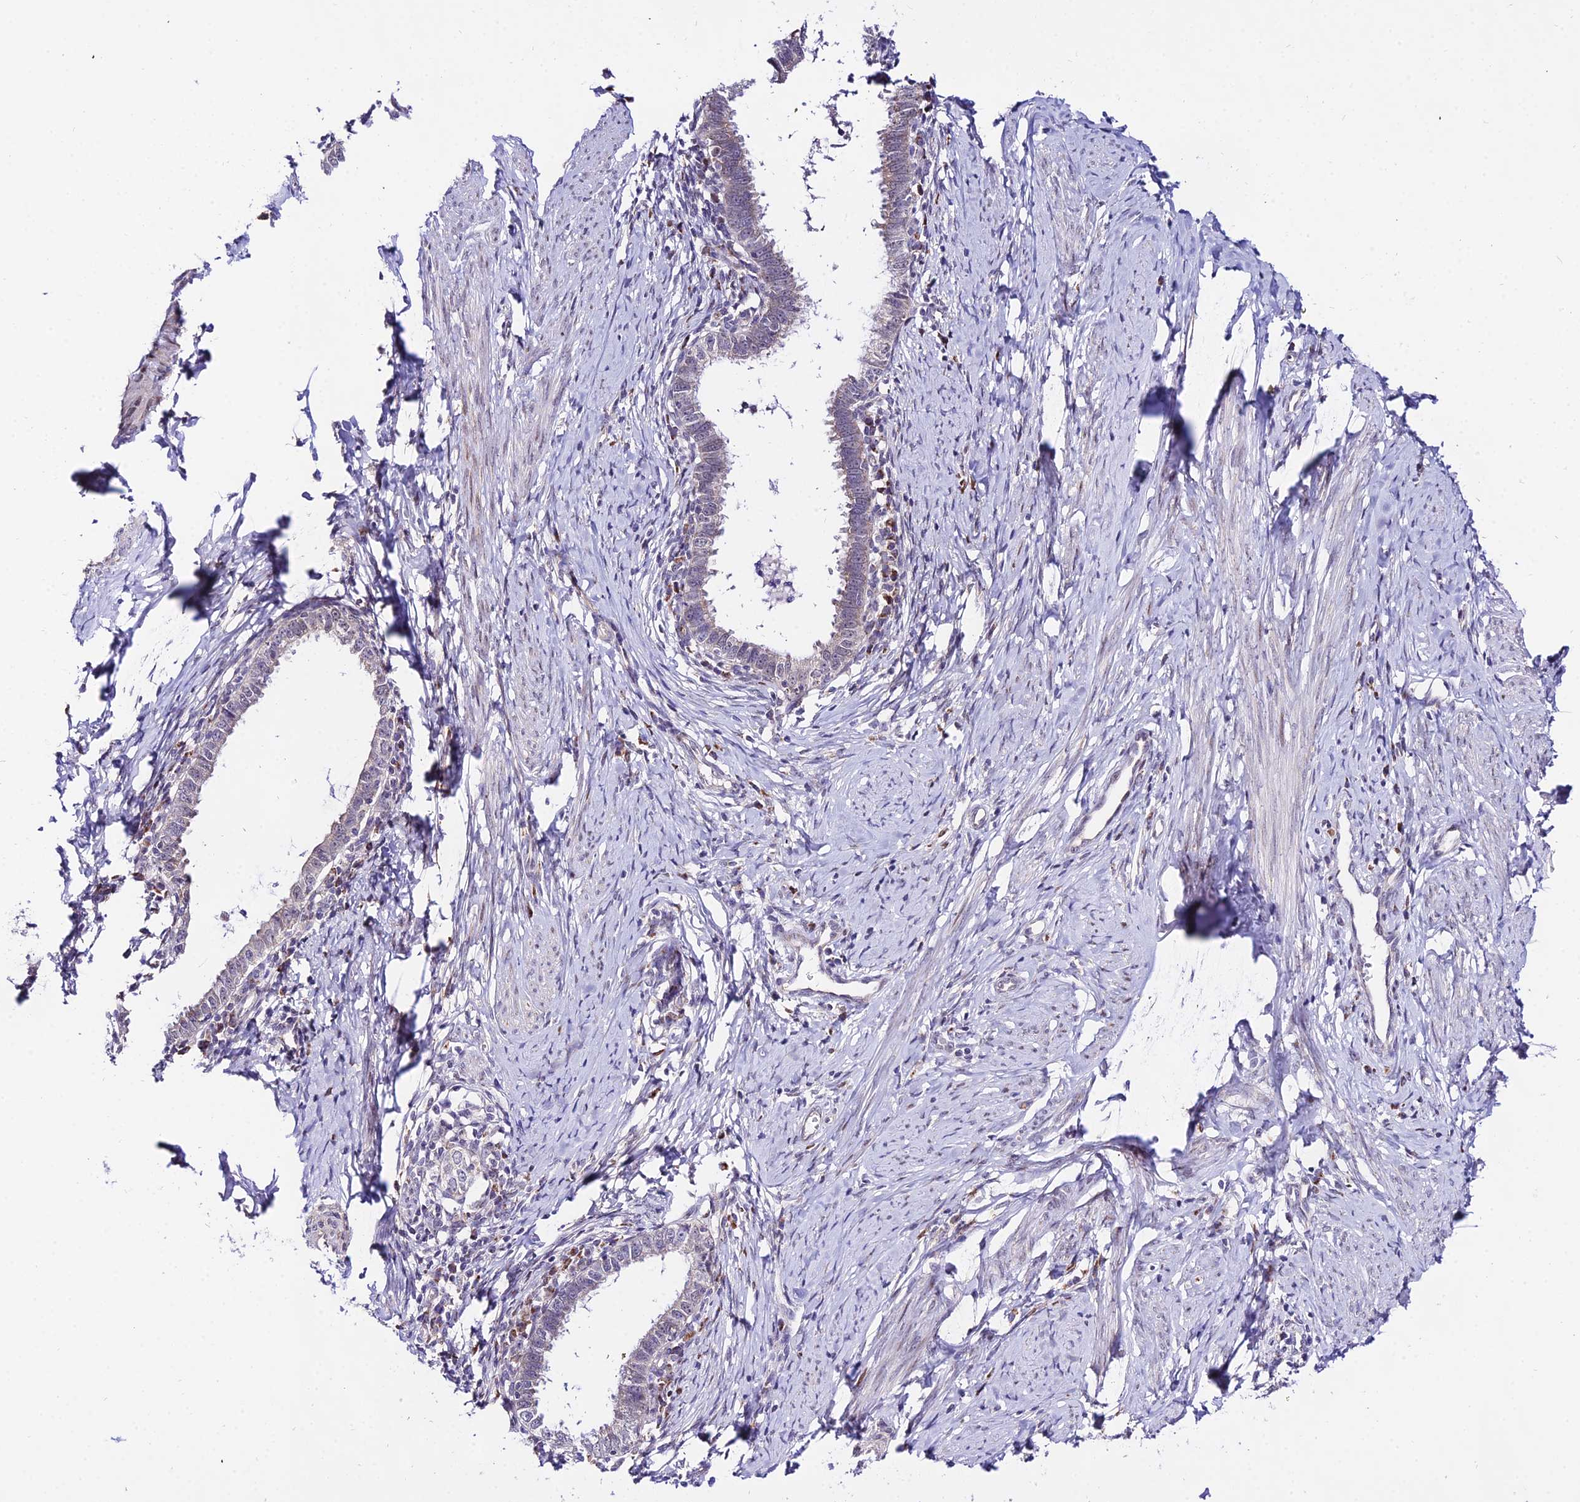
{"staining": {"intensity": "negative", "quantity": "none", "location": "none"}, "tissue": "cervical cancer", "cell_type": "Tumor cells", "image_type": "cancer", "snomed": [{"axis": "morphology", "description": "Adenocarcinoma, NOS"}, {"axis": "topography", "description": "Cervix"}], "caption": "A photomicrograph of cervical cancer (adenocarcinoma) stained for a protein shows no brown staining in tumor cells.", "gene": "ATP5PB", "patient": {"sex": "female", "age": 36}}